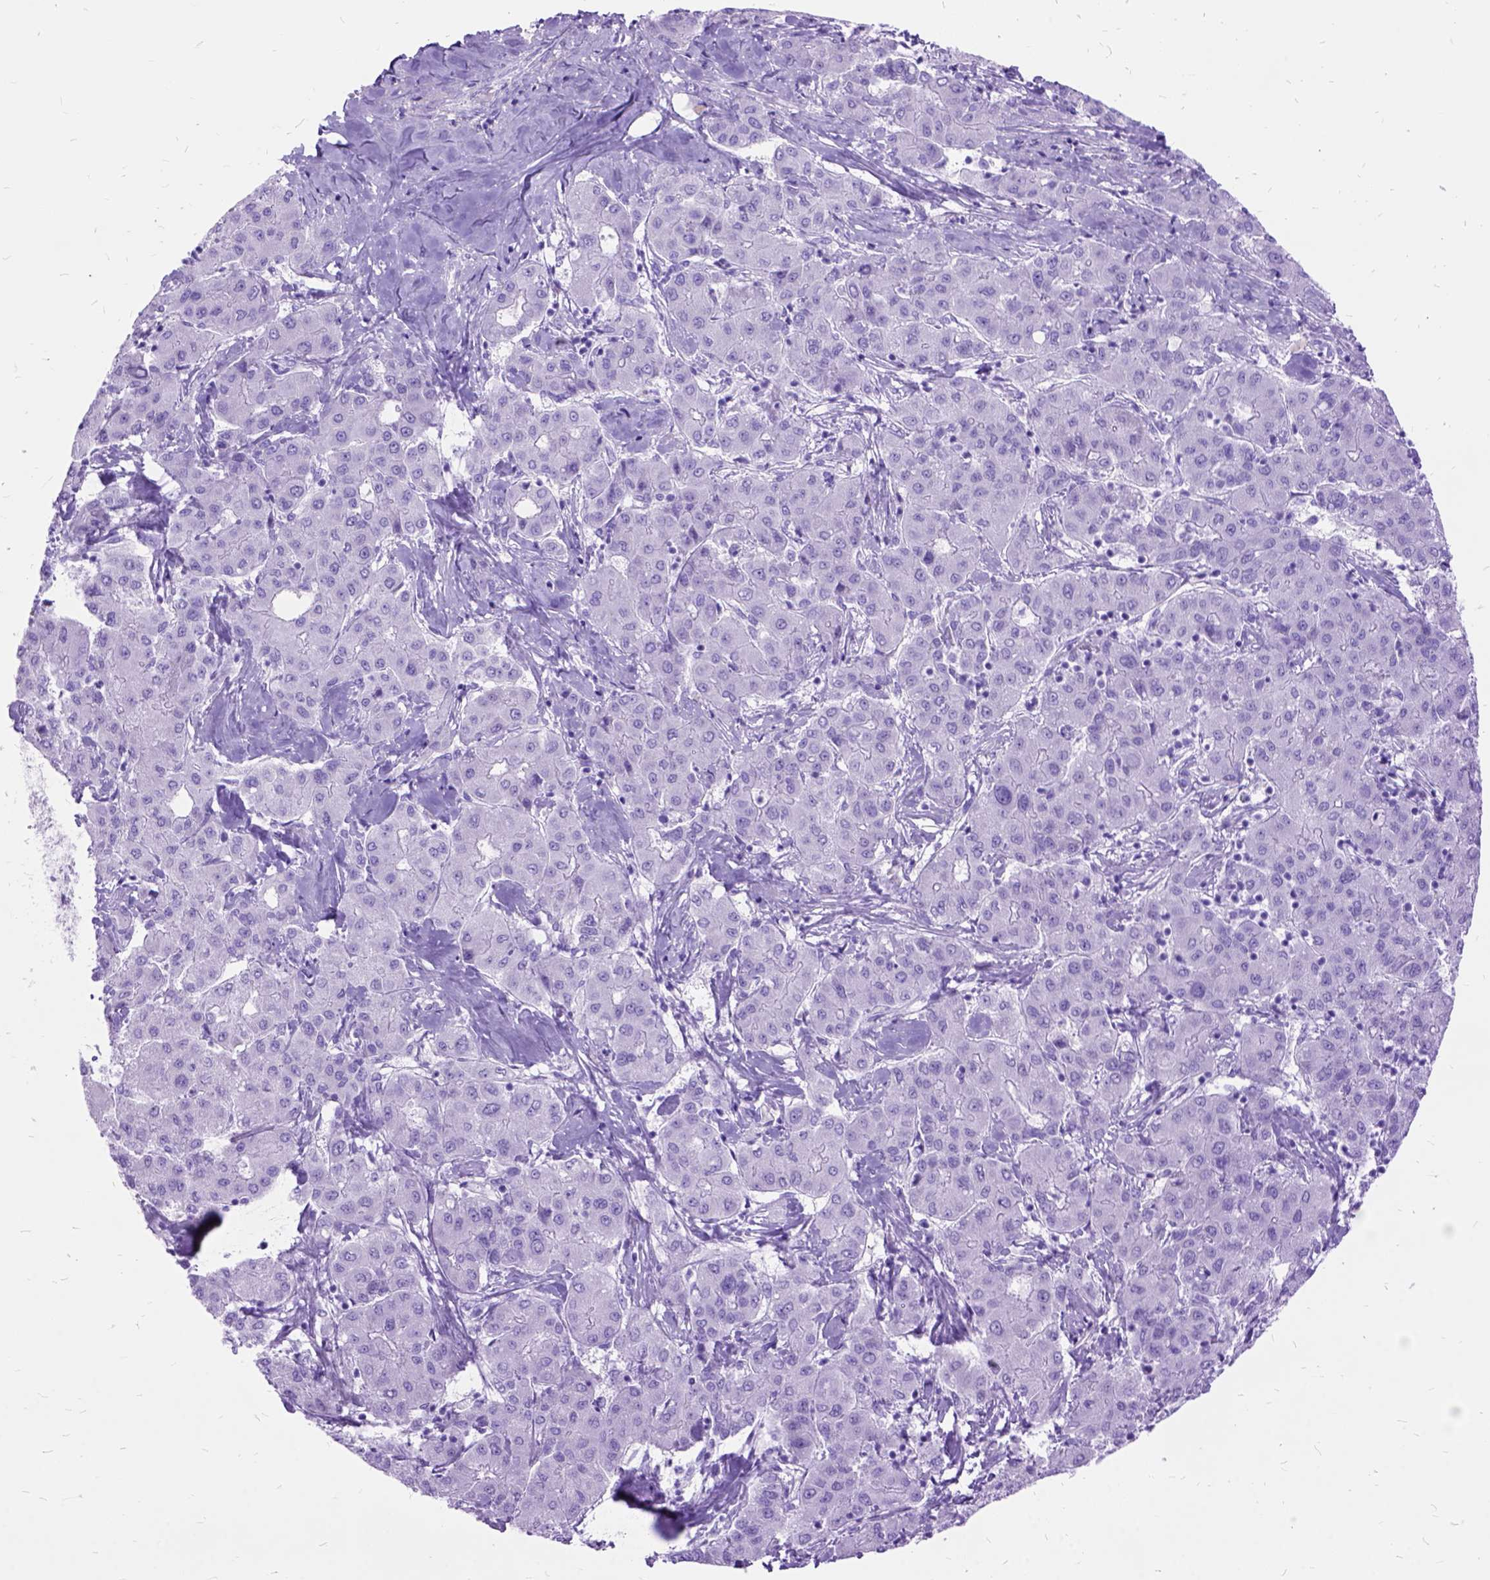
{"staining": {"intensity": "negative", "quantity": "none", "location": "none"}, "tissue": "liver cancer", "cell_type": "Tumor cells", "image_type": "cancer", "snomed": [{"axis": "morphology", "description": "Carcinoma, Hepatocellular, NOS"}, {"axis": "topography", "description": "Liver"}], "caption": "An immunohistochemistry (IHC) photomicrograph of liver hepatocellular carcinoma is shown. There is no staining in tumor cells of liver hepatocellular carcinoma.", "gene": "DNAH2", "patient": {"sex": "male", "age": 65}}